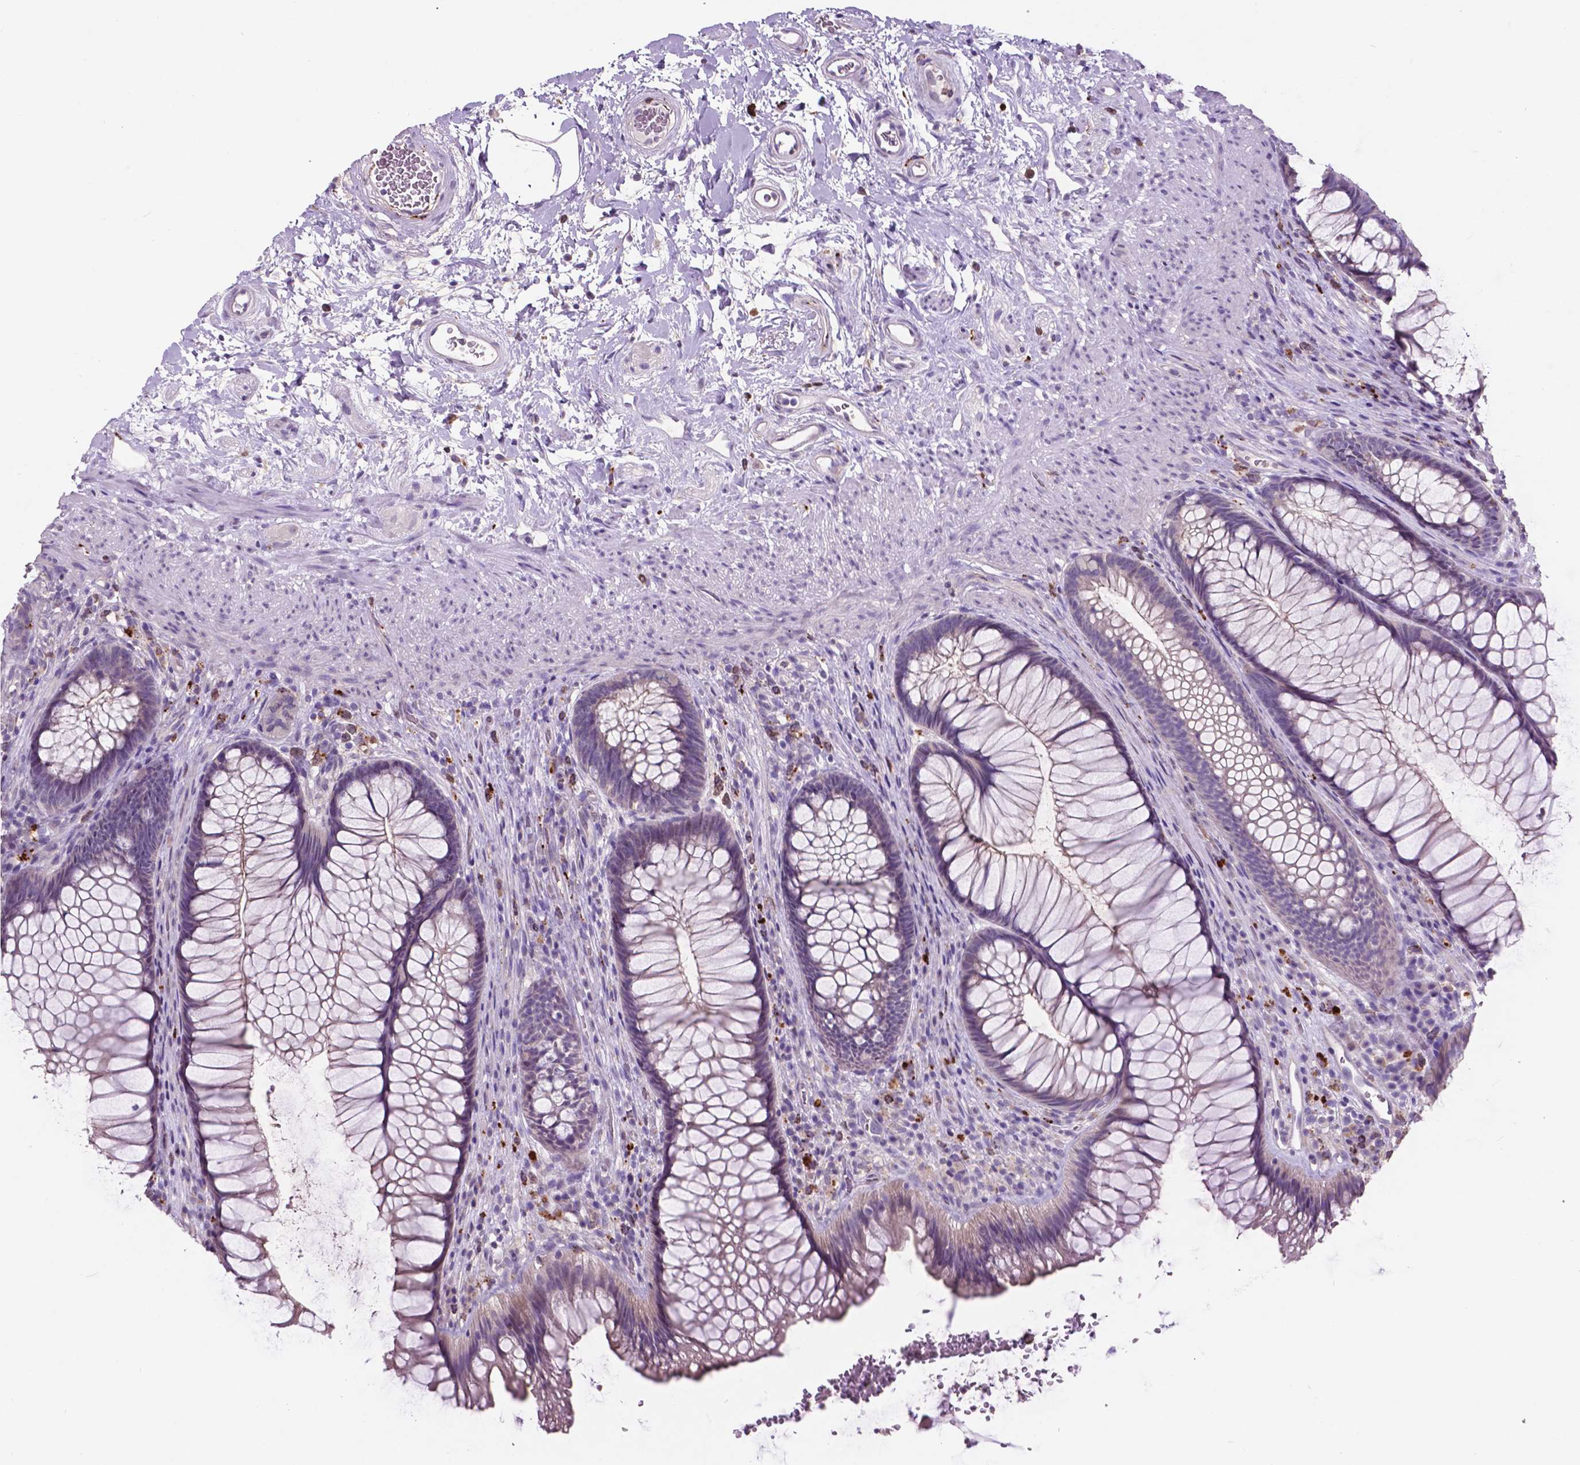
{"staining": {"intensity": "negative", "quantity": "none", "location": "none"}, "tissue": "rectum", "cell_type": "Glandular cells", "image_type": "normal", "snomed": [{"axis": "morphology", "description": "Normal tissue, NOS"}, {"axis": "topography", "description": "Smooth muscle"}, {"axis": "topography", "description": "Rectum"}], "caption": "This image is of unremarkable rectum stained with immunohistochemistry (IHC) to label a protein in brown with the nuclei are counter-stained blue. There is no positivity in glandular cells.", "gene": "PLSCR1", "patient": {"sex": "male", "age": 53}}